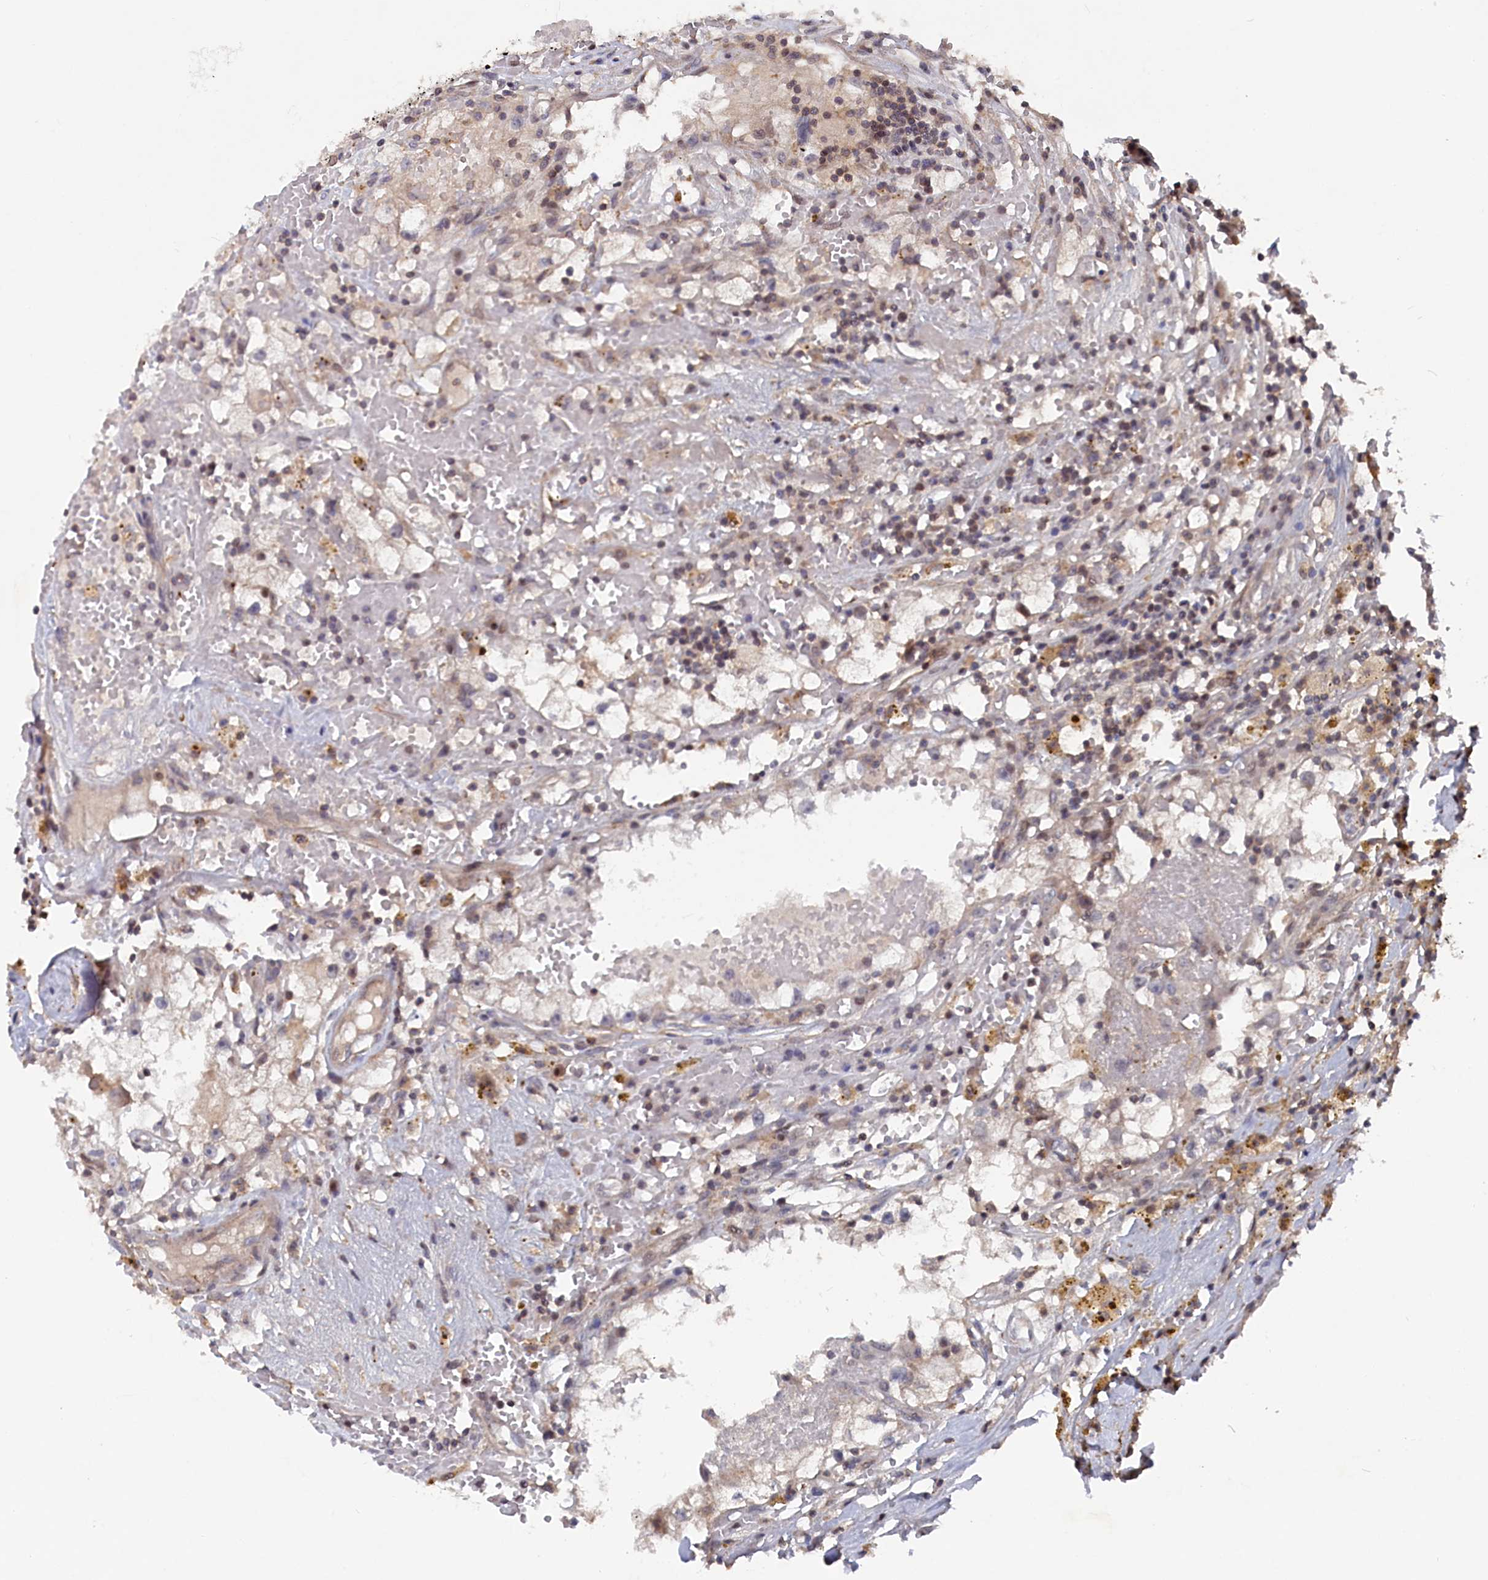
{"staining": {"intensity": "weak", "quantity": "<25%", "location": "cytoplasmic/membranous"}, "tissue": "renal cancer", "cell_type": "Tumor cells", "image_type": "cancer", "snomed": [{"axis": "morphology", "description": "Adenocarcinoma, NOS"}, {"axis": "topography", "description": "Kidney"}], "caption": "This histopathology image is of renal adenocarcinoma stained with immunohistochemistry (IHC) to label a protein in brown with the nuclei are counter-stained blue. There is no positivity in tumor cells.", "gene": "TMC5", "patient": {"sex": "male", "age": 56}}